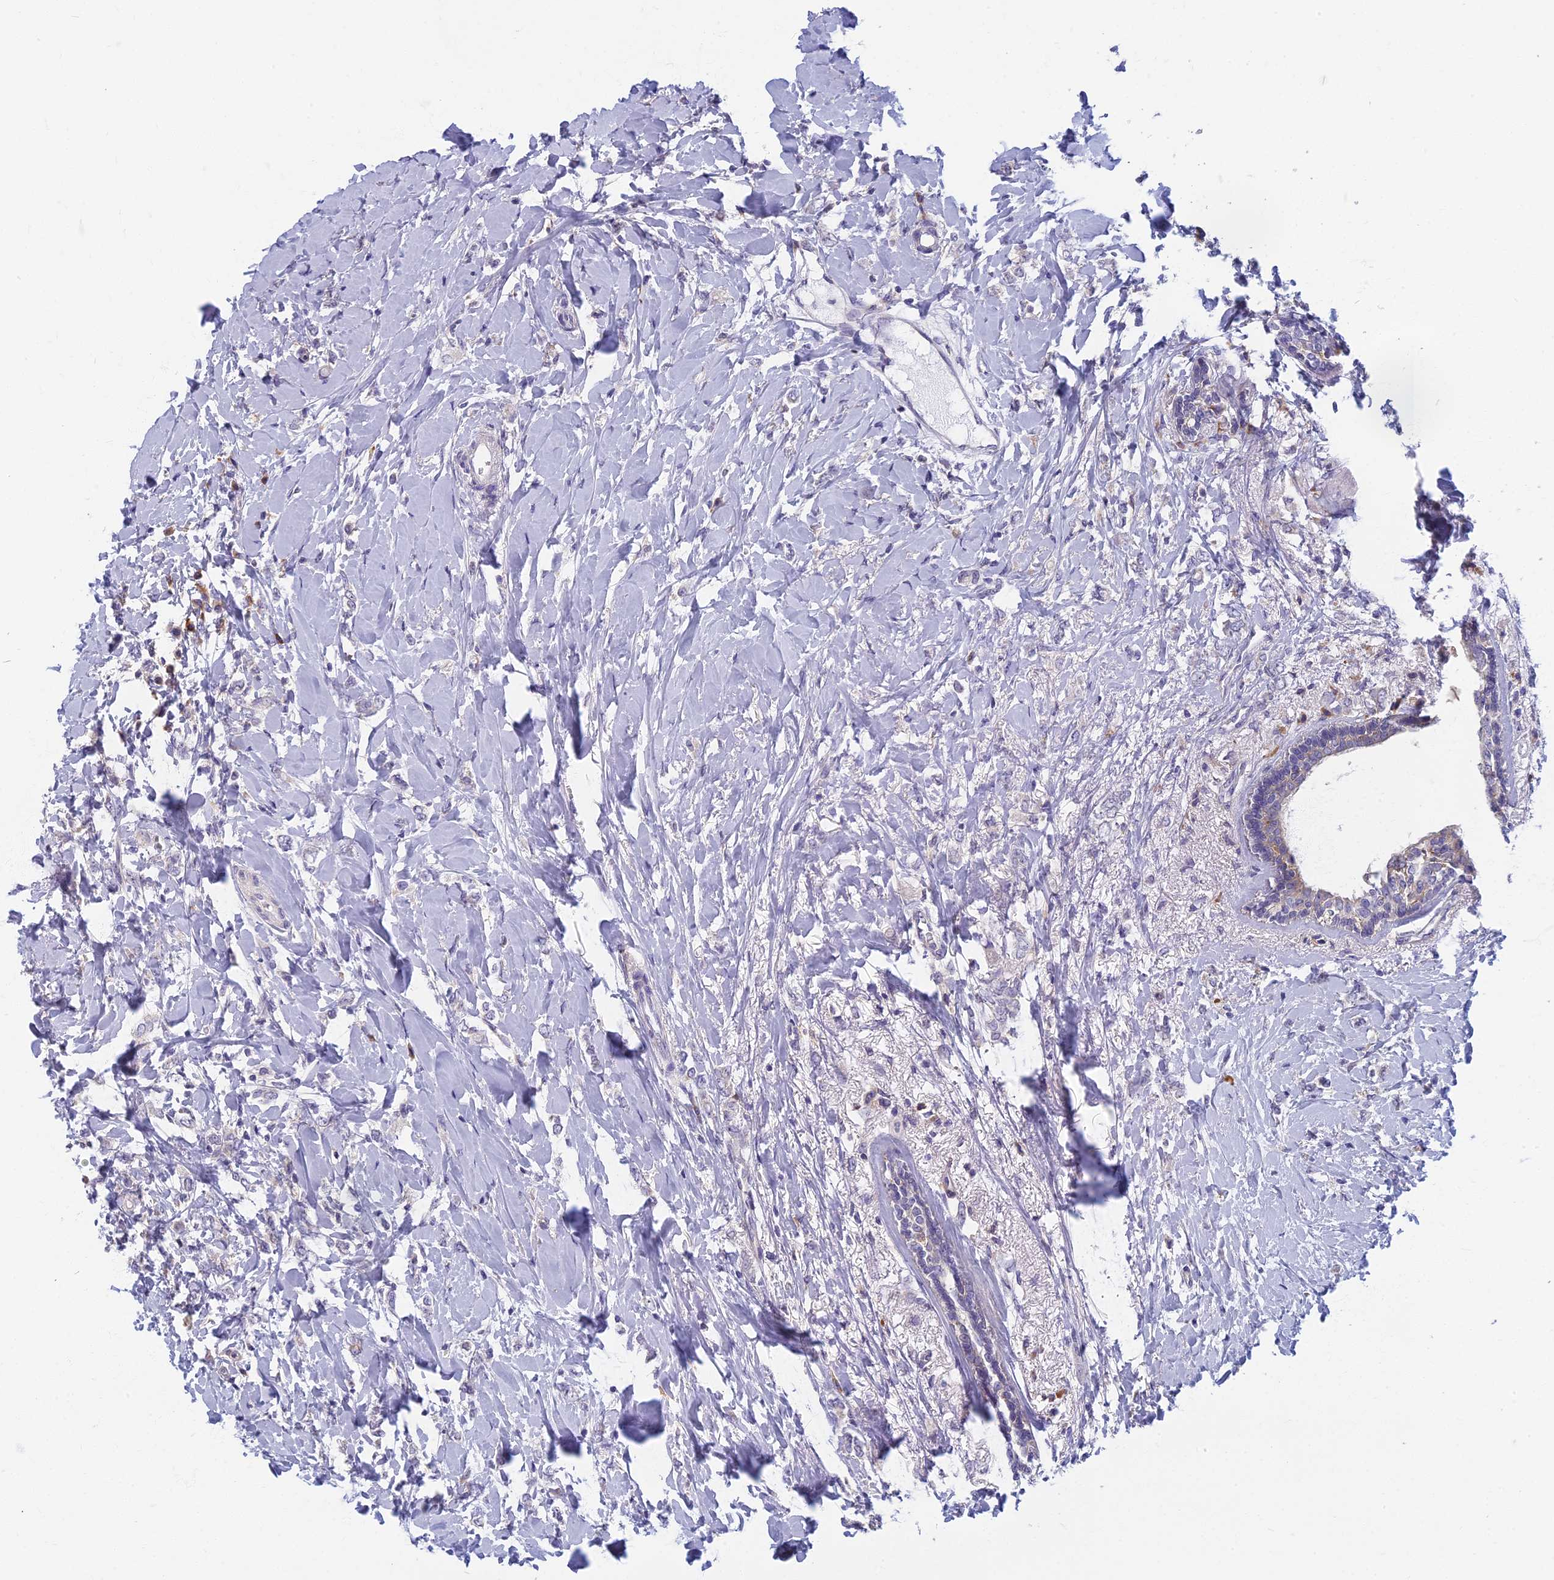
{"staining": {"intensity": "negative", "quantity": "none", "location": "none"}, "tissue": "breast cancer", "cell_type": "Tumor cells", "image_type": "cancer", "snomed": [{"axis": "morphology", "description": "Normal tissue, NOS"}, {"axis": "morphology", "description": "Lobular carcinoma"}, {"axis": "topography", "description": "Breast"}], "caption": "Breast cancer was stained to show a protein in brown. There is no significant staining in tumor cells. (DAB (3,3'-diaminobenzidine) immunohistochemistry (IHC), high magnification).", "gene": "DDX51", "patient": {"sex": "female", "age": 47}}